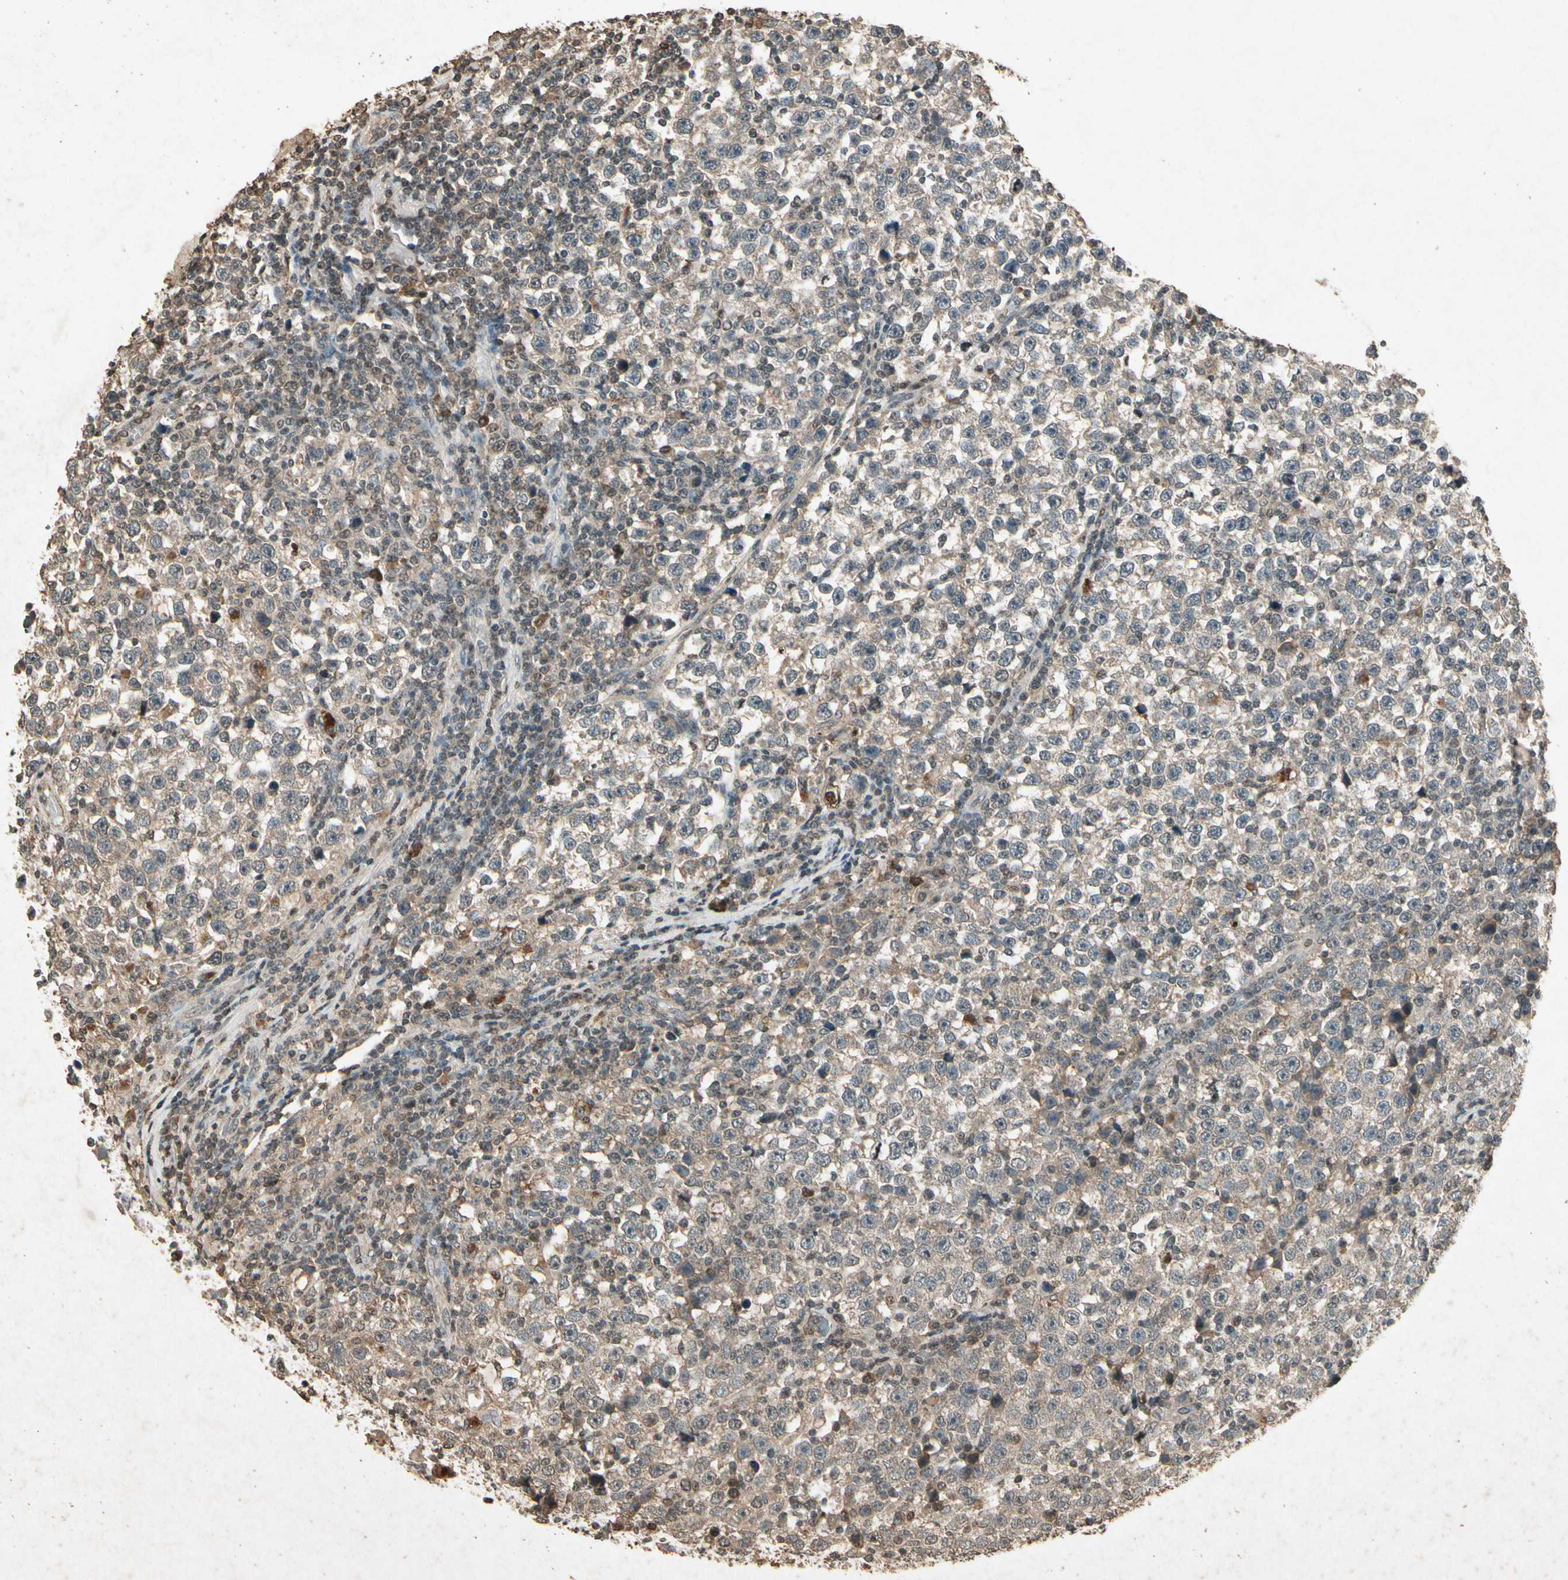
{"staining": {"intensity": "moderate", "quantity": "25%-75%", "location": "cytoplasmic/membranous"}, "tissue": "testis cancer", "cell_type": "Tumor cells", "image_type": "cancer", "snomed": [{"axis": "morphology", "description": "Seminoma, NOS"}, {"axis": "topography", "description": "Testis"}], "caption": "Tumor cells show medium levels of moderate cytoplasmic/membranous staining in about 25%-75% of cells in human seminoma (testis).", "gene": "GC", "patient": {"sex": "male", "age": 43}}